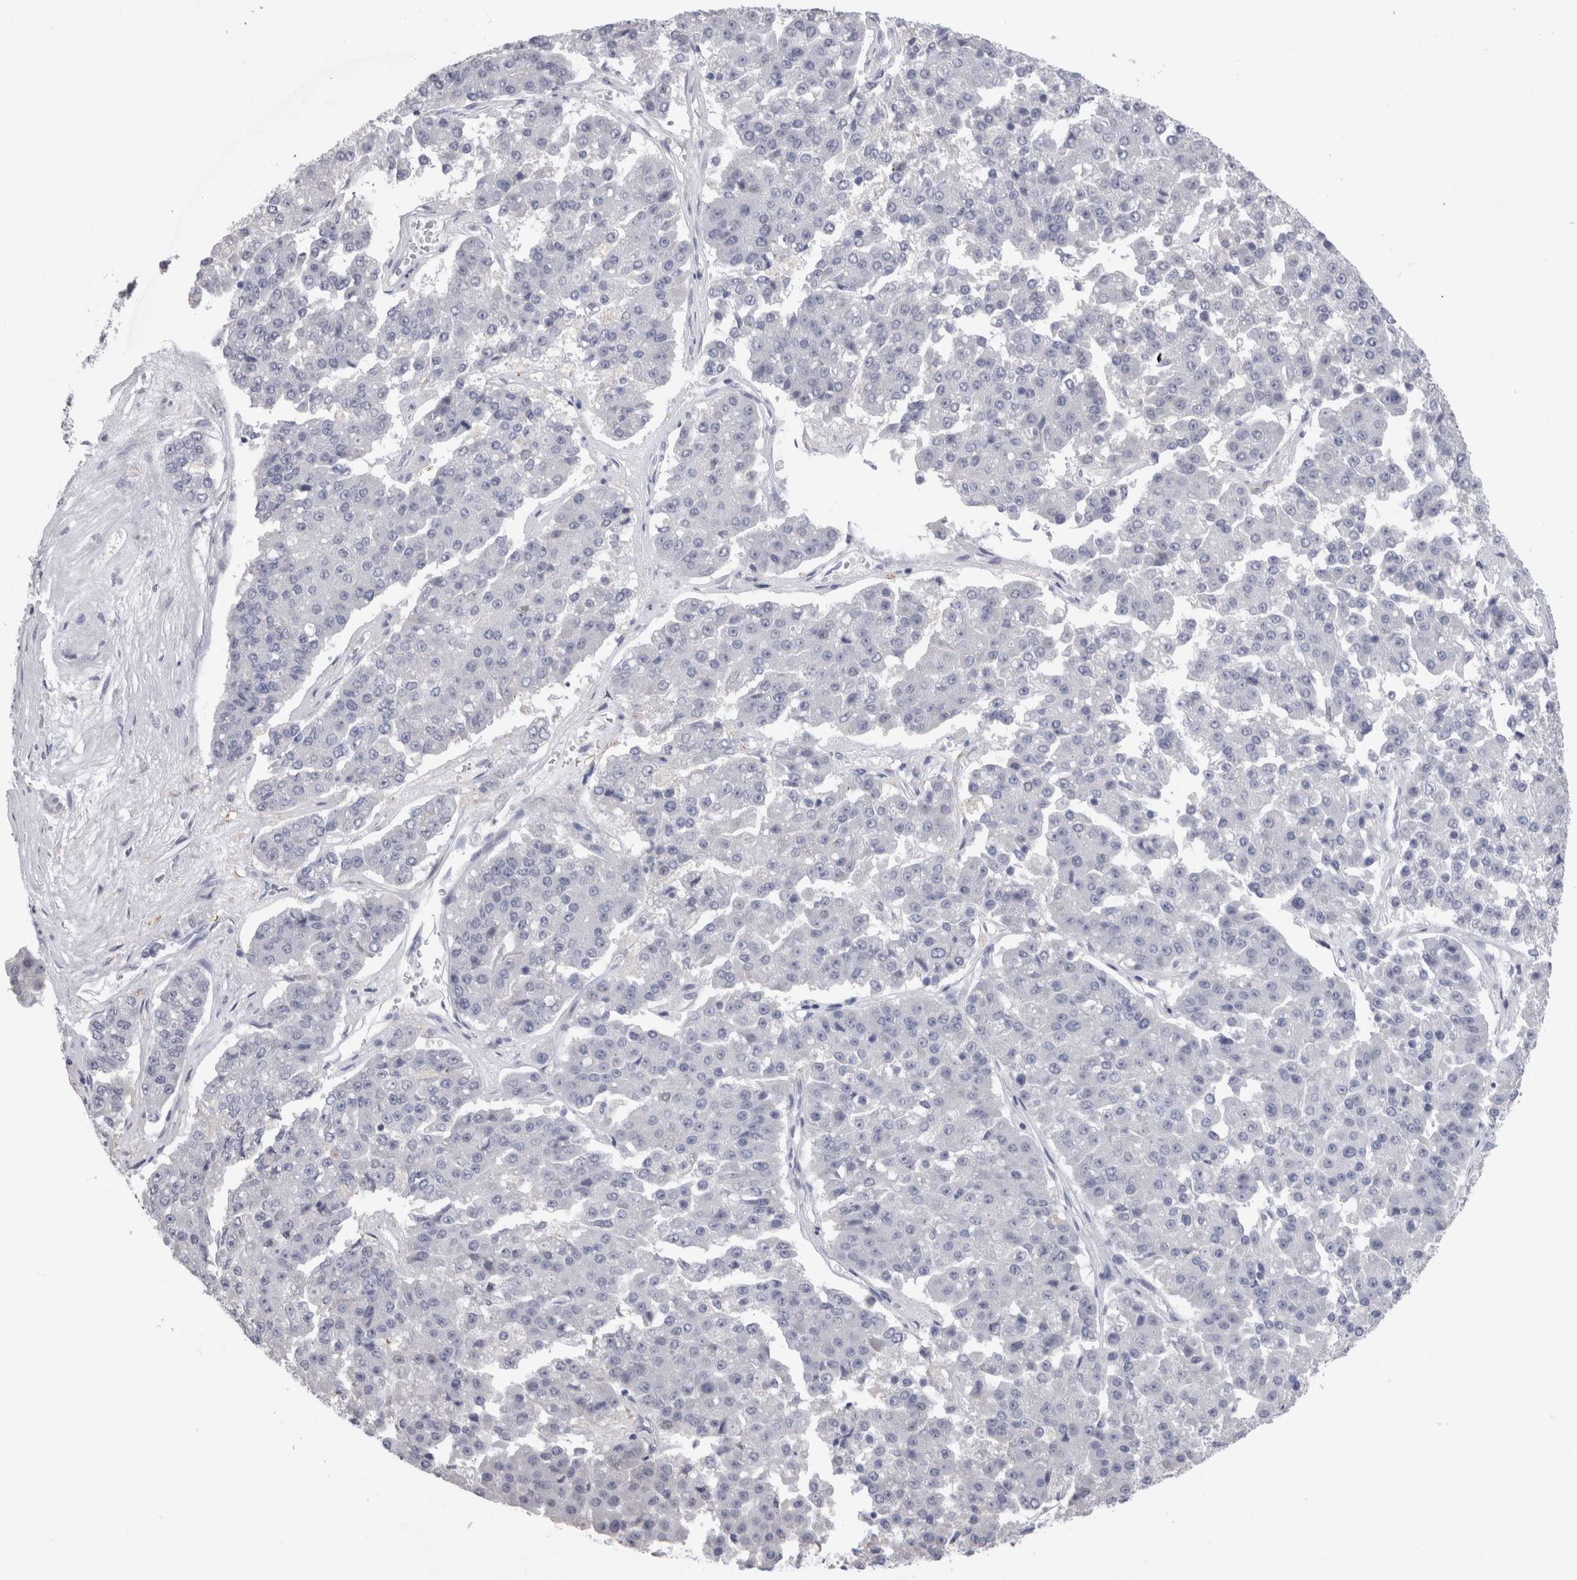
{"staining": {"intensity": "negative", "quantity": "none", "location": "none"}, "tissue": "pancreatic cancer", "cell_type": "Tumor cells", "image_type": "cancer", "snomed": [{"axis": "morphology", "description": "Adenocarcinoma, NOS"}, {"axis": "topography", "description": "Pancreas"}], "caption": "DAB (3,3'-diaminobenzidine) immunohistochemical staining of human pancreatic cancer demonstrates no significant expression in tumor cells. Nuclei are stained in blue.", "gene": "SUCNR1", "patient": {"sex": "male", "age": 50}}